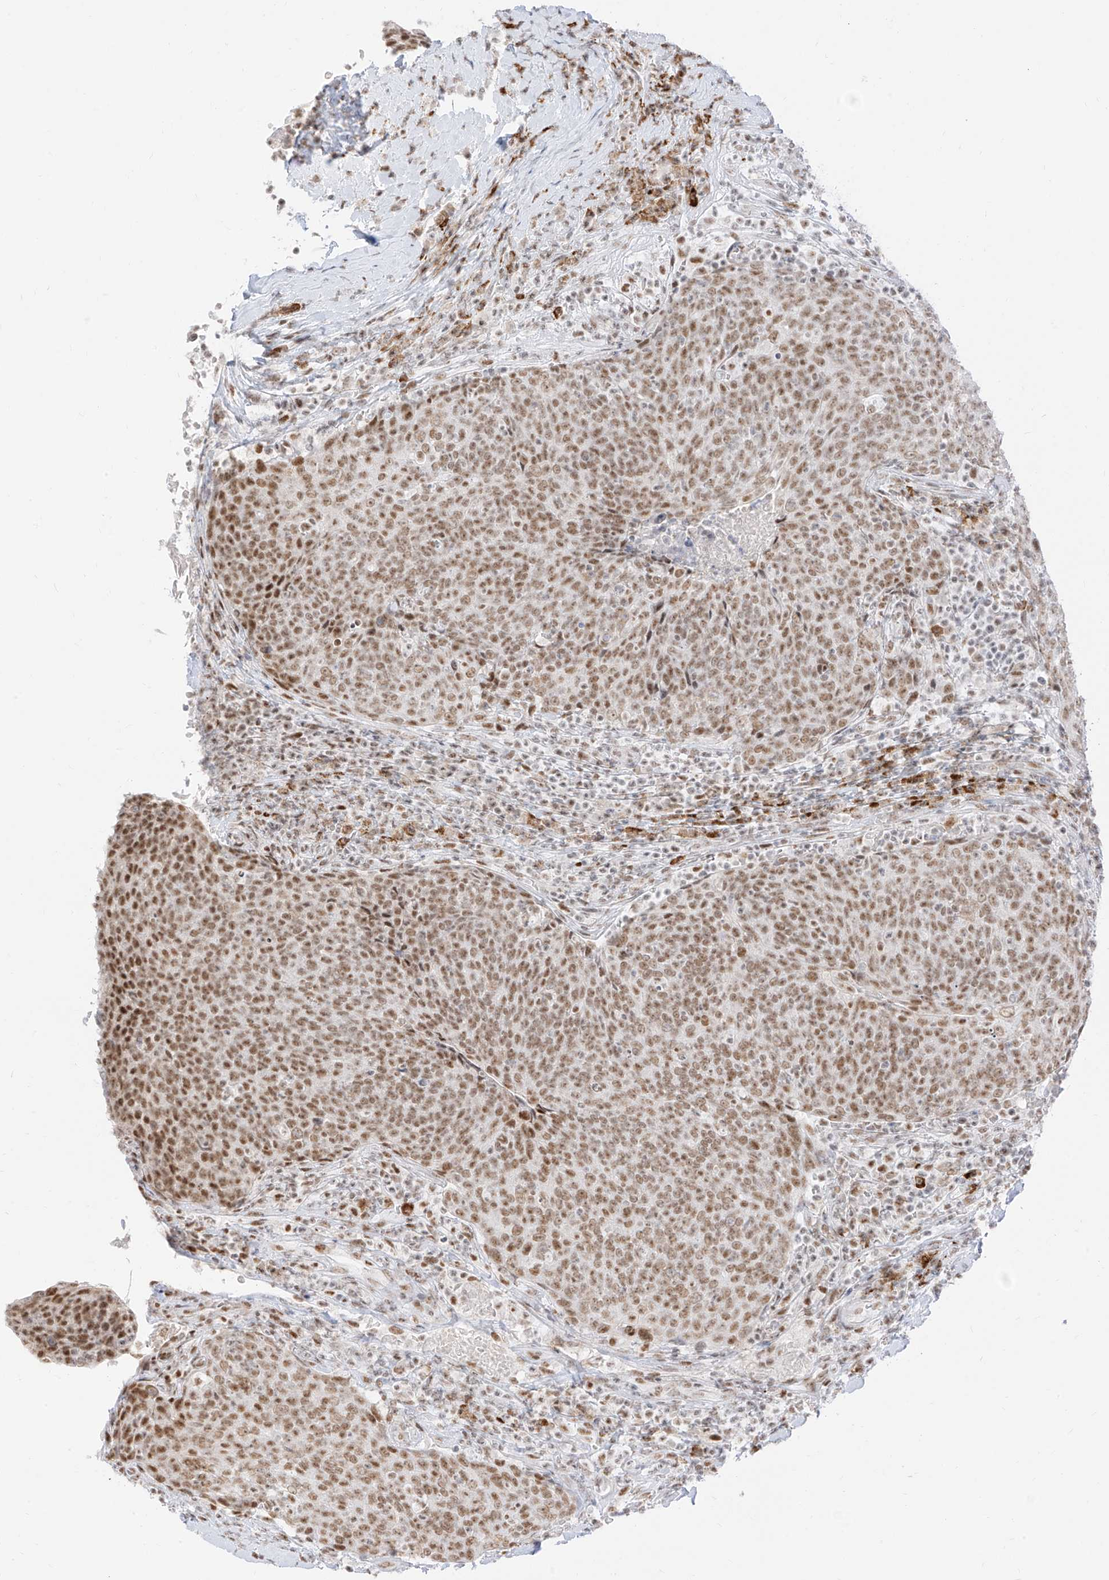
{"staining": {"intensity": "moderate", "quantity": ">75%", "location": "nuclear"}, "tissue": "head and neck cancer", "cell_type": "Tumor cells", "image_type": "cancer", "snomed": [{"axis": "morphology", "description": "Squamous cell carcinoma, NOS"}, {"axis": "morphology", "description": "Squamous cell carcinoma, metastatic, NOS"}, {"axis": "topography", "description": "Lymph node"}, {"axis": "topography", "description": "Head-Neck"}], "caption": "Tumor cells reveal moderate nuclear staining in about >75% of cells in head and neck cancer.", "gene": "SUPT5H", "patient": {"sex": "male", "age": 62}}